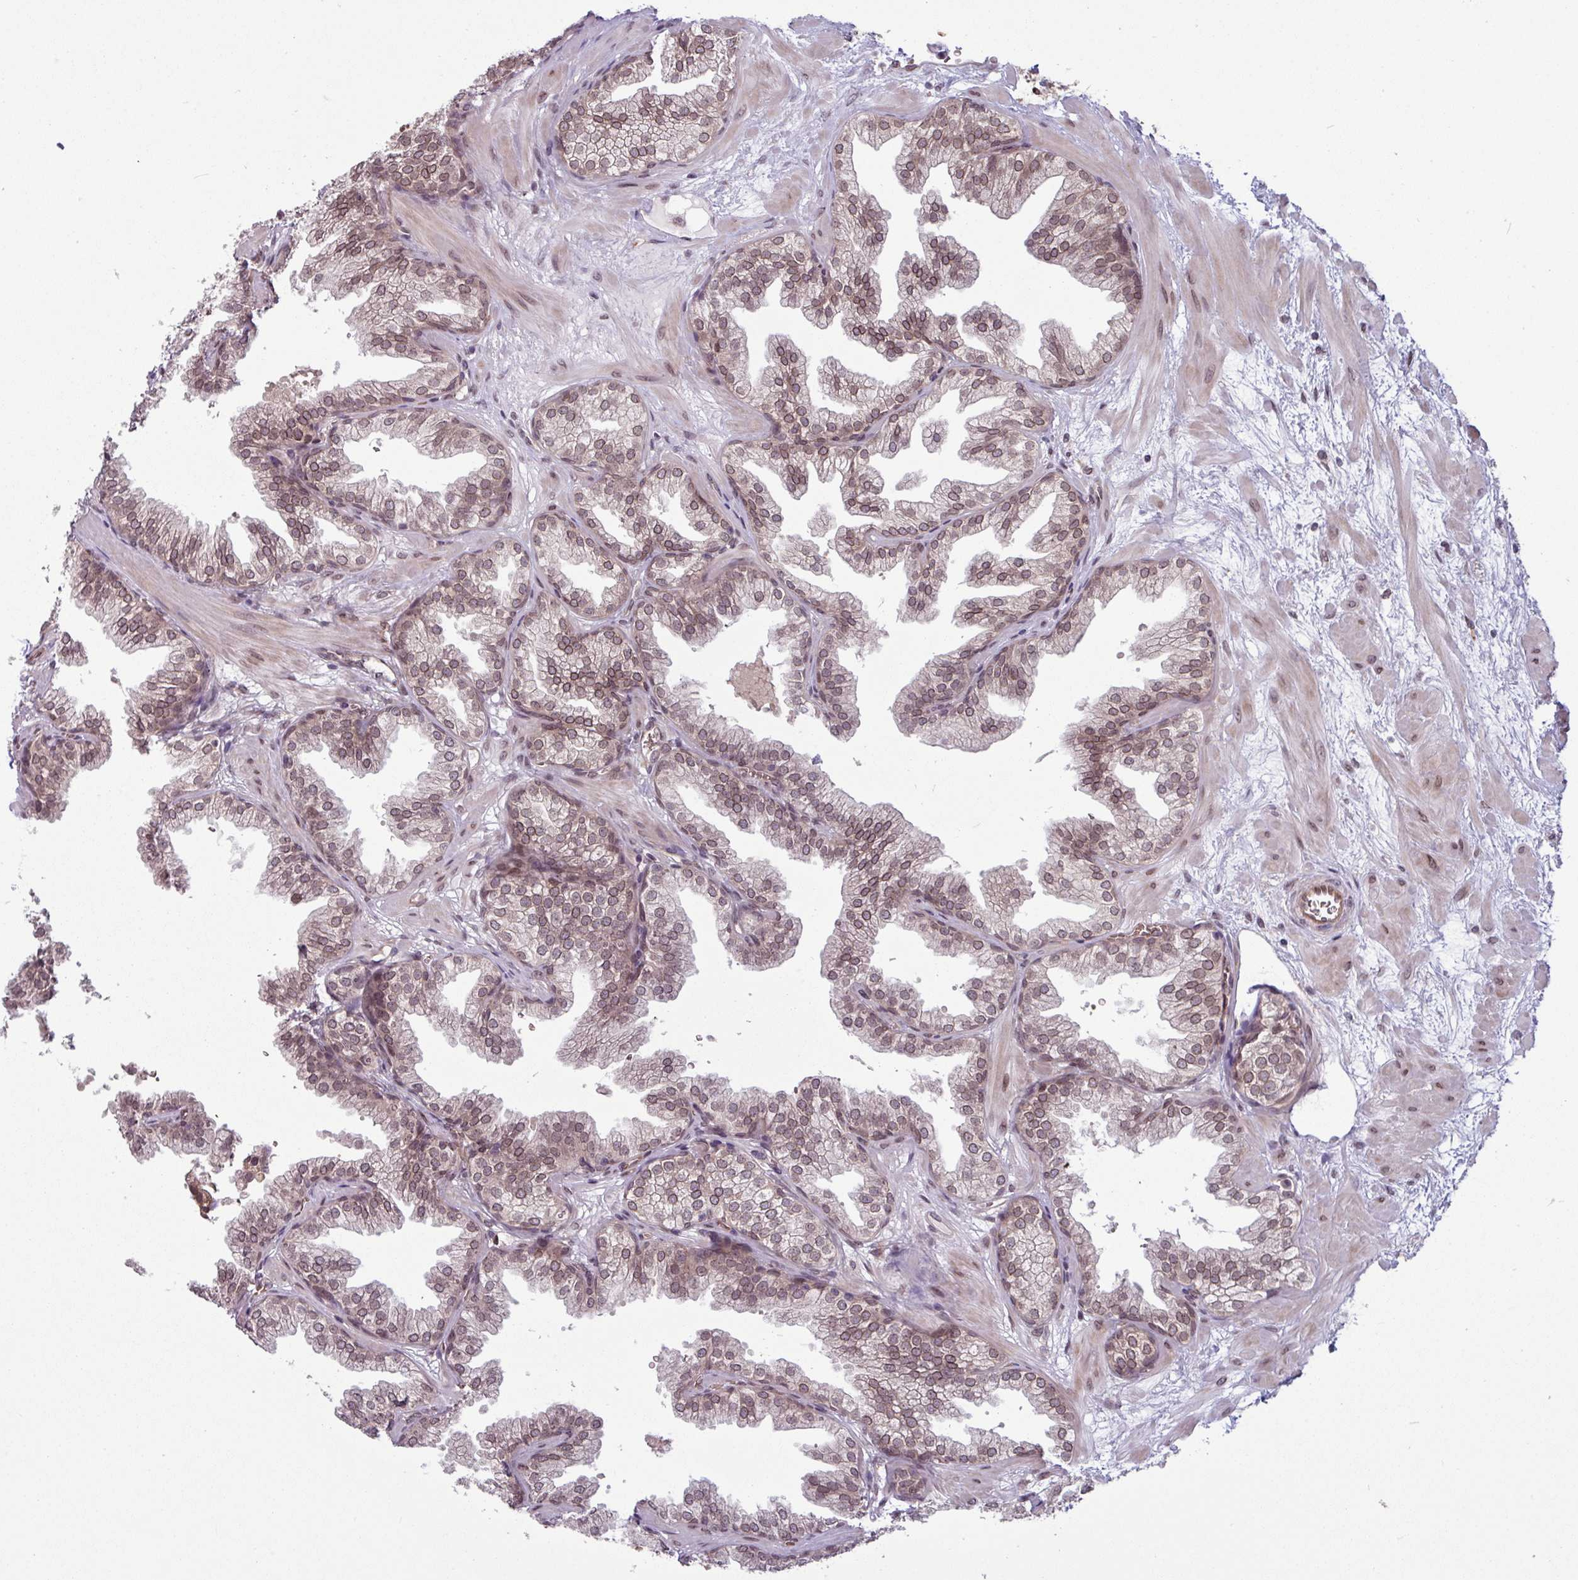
{"staining": {"intensity": "moderate", "quantity": ">75%", "location": "cytoplasmic/membranous,nuclear"}, "tissue": "prostate", "cell_type": "Glandular cells", "image_type": "normal", "snomed": [{"axis": "morphology", "description": "Normal tissue, NOS"}, {"axis": "topography", "description": "Prostate"}], "caption": "High-power microscopy captured an immunohistochemistry (IHC) photomicrograph of unremarkable prostate, revealing moderate cytoplasmic/membranous,nuclear expression in approximately >75% of glandular cells.", "gene": "RBM4B", "patient": {"sex": "male", "age": 37}}